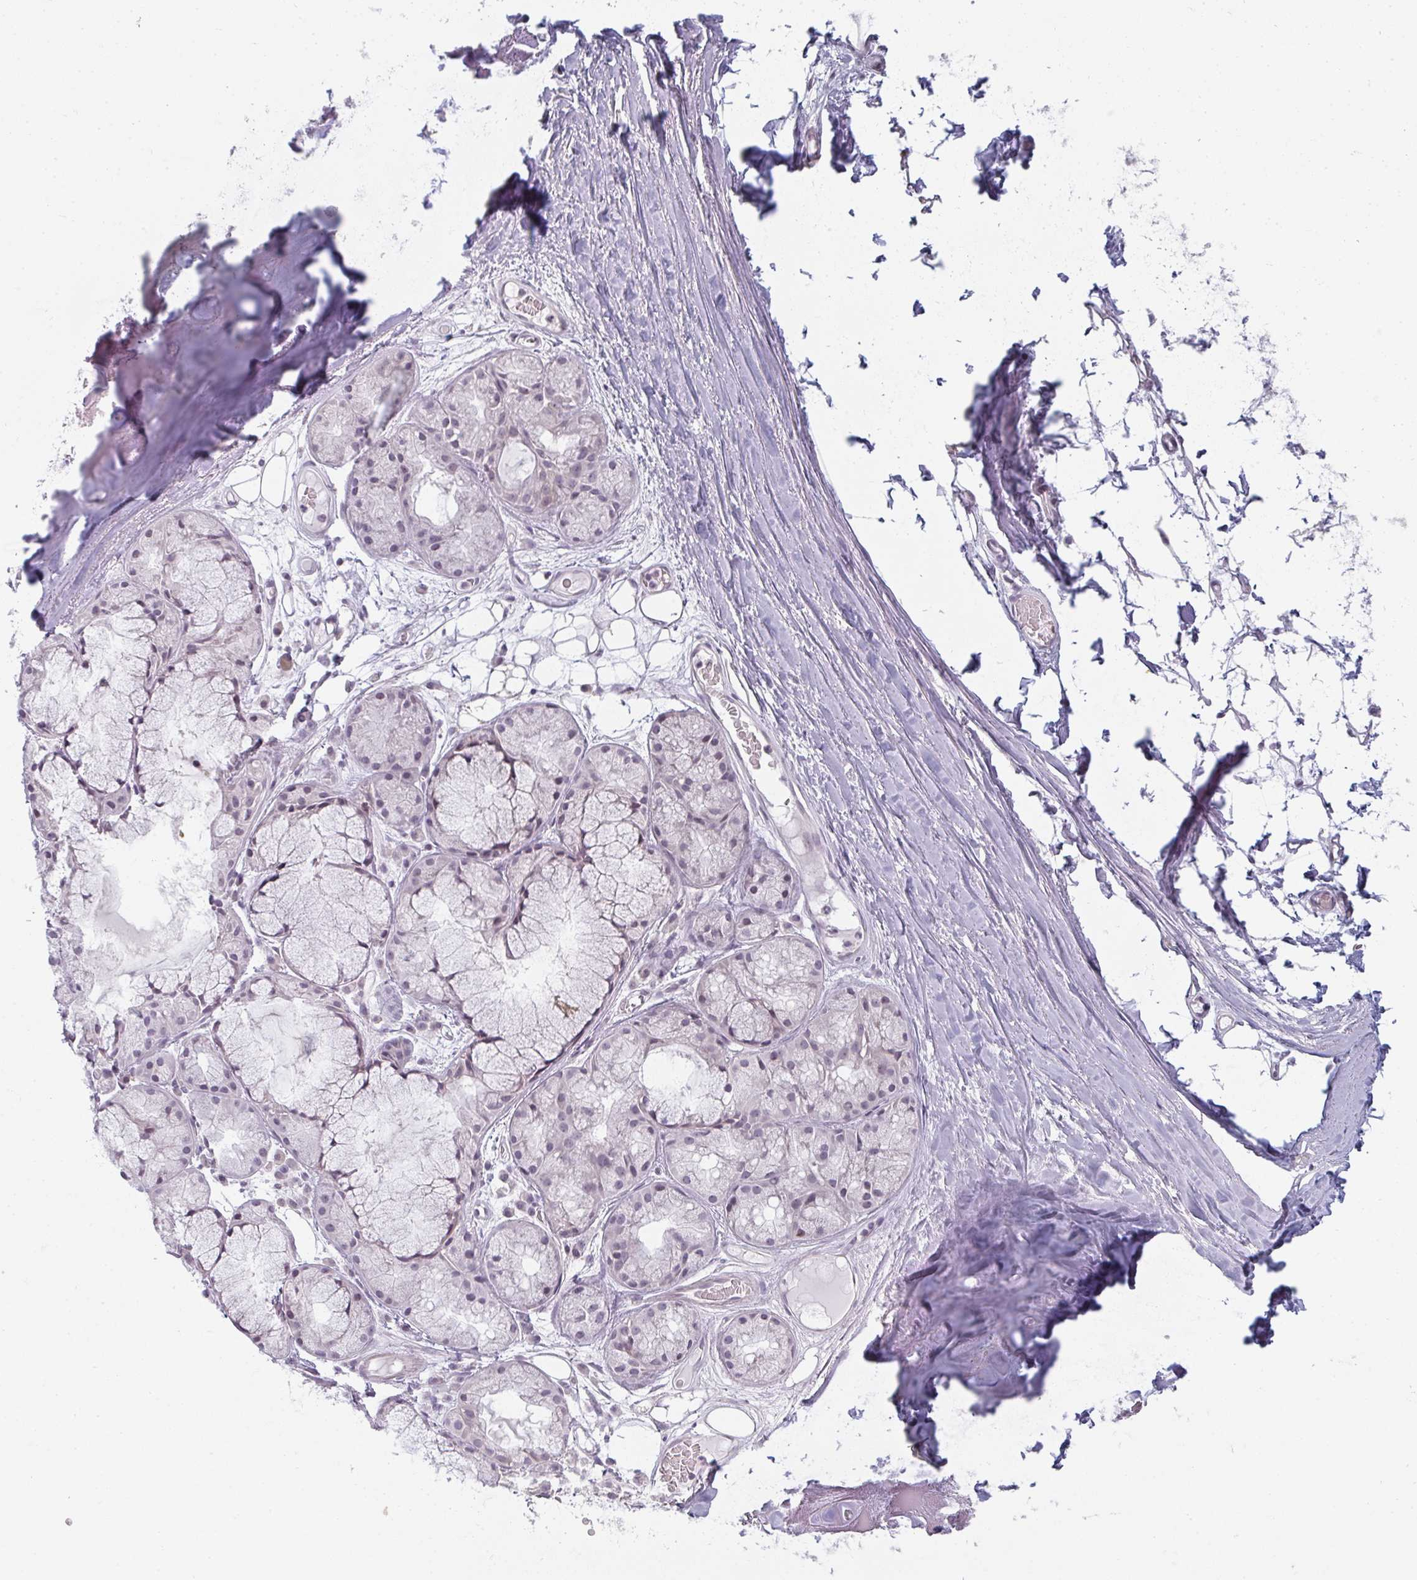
{"staining": {"intensity": "negative", "quantity": "none", "location": "none"}, "tissue": "adipose tissue", "cell_type": "Adipocytes", "image_type": "normal", "snomed": [{"axis": "morphology", "description": "Normal tissue, NOS"}, {"axis": "topography", "description": "Lymph node"}, {"axis": "topography", "description": "Cartilage tissue"}, {"axis": "topography", "description": "Nasopharynx"}], "caption": "Human adipose tissue stained for a protein using immunohistochemistry (IHC) exhibits no positivity in adipocytes.", "gene": "RBBP6", "patient": {"sex": "male", "age": 63}}